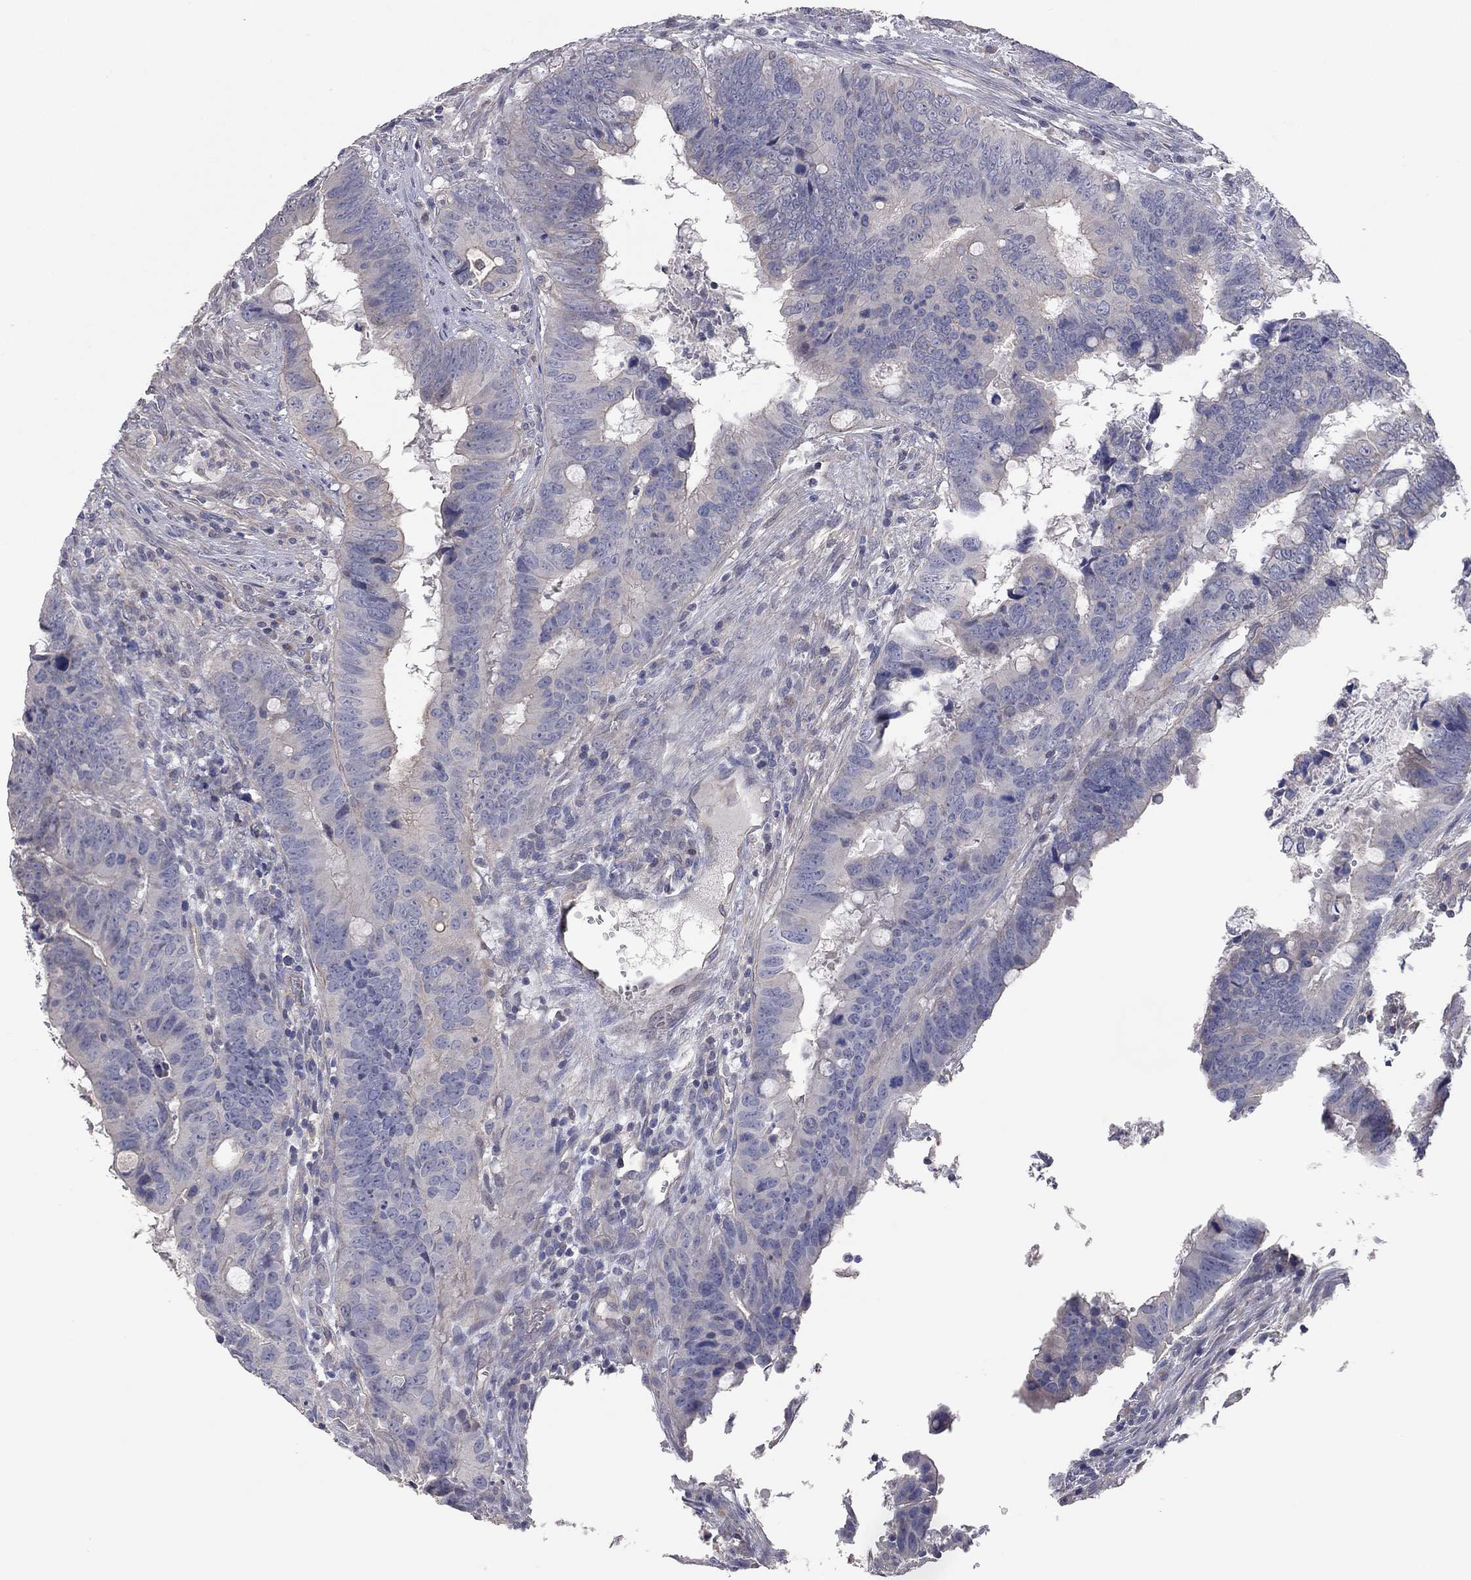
{"staining": {"intensity": "negative", "quantity": "none", "location": "none"}, "tissue": "colorectal cancer", "cell_type": "Tumor cells", "image_type": "cancer", "snomed": [{"axis": "morphology", "description": "Adenocarcinoma, NOS"}, {"axis": "topography", "description": "Colon"}], "caption": "Immunohistochemistry (IHC) of colorectal adenocarcinoma demonstrates no expression in tumor cells.", "gene": "KCNB1", "patient": {"sex": "female", "age": 82}}